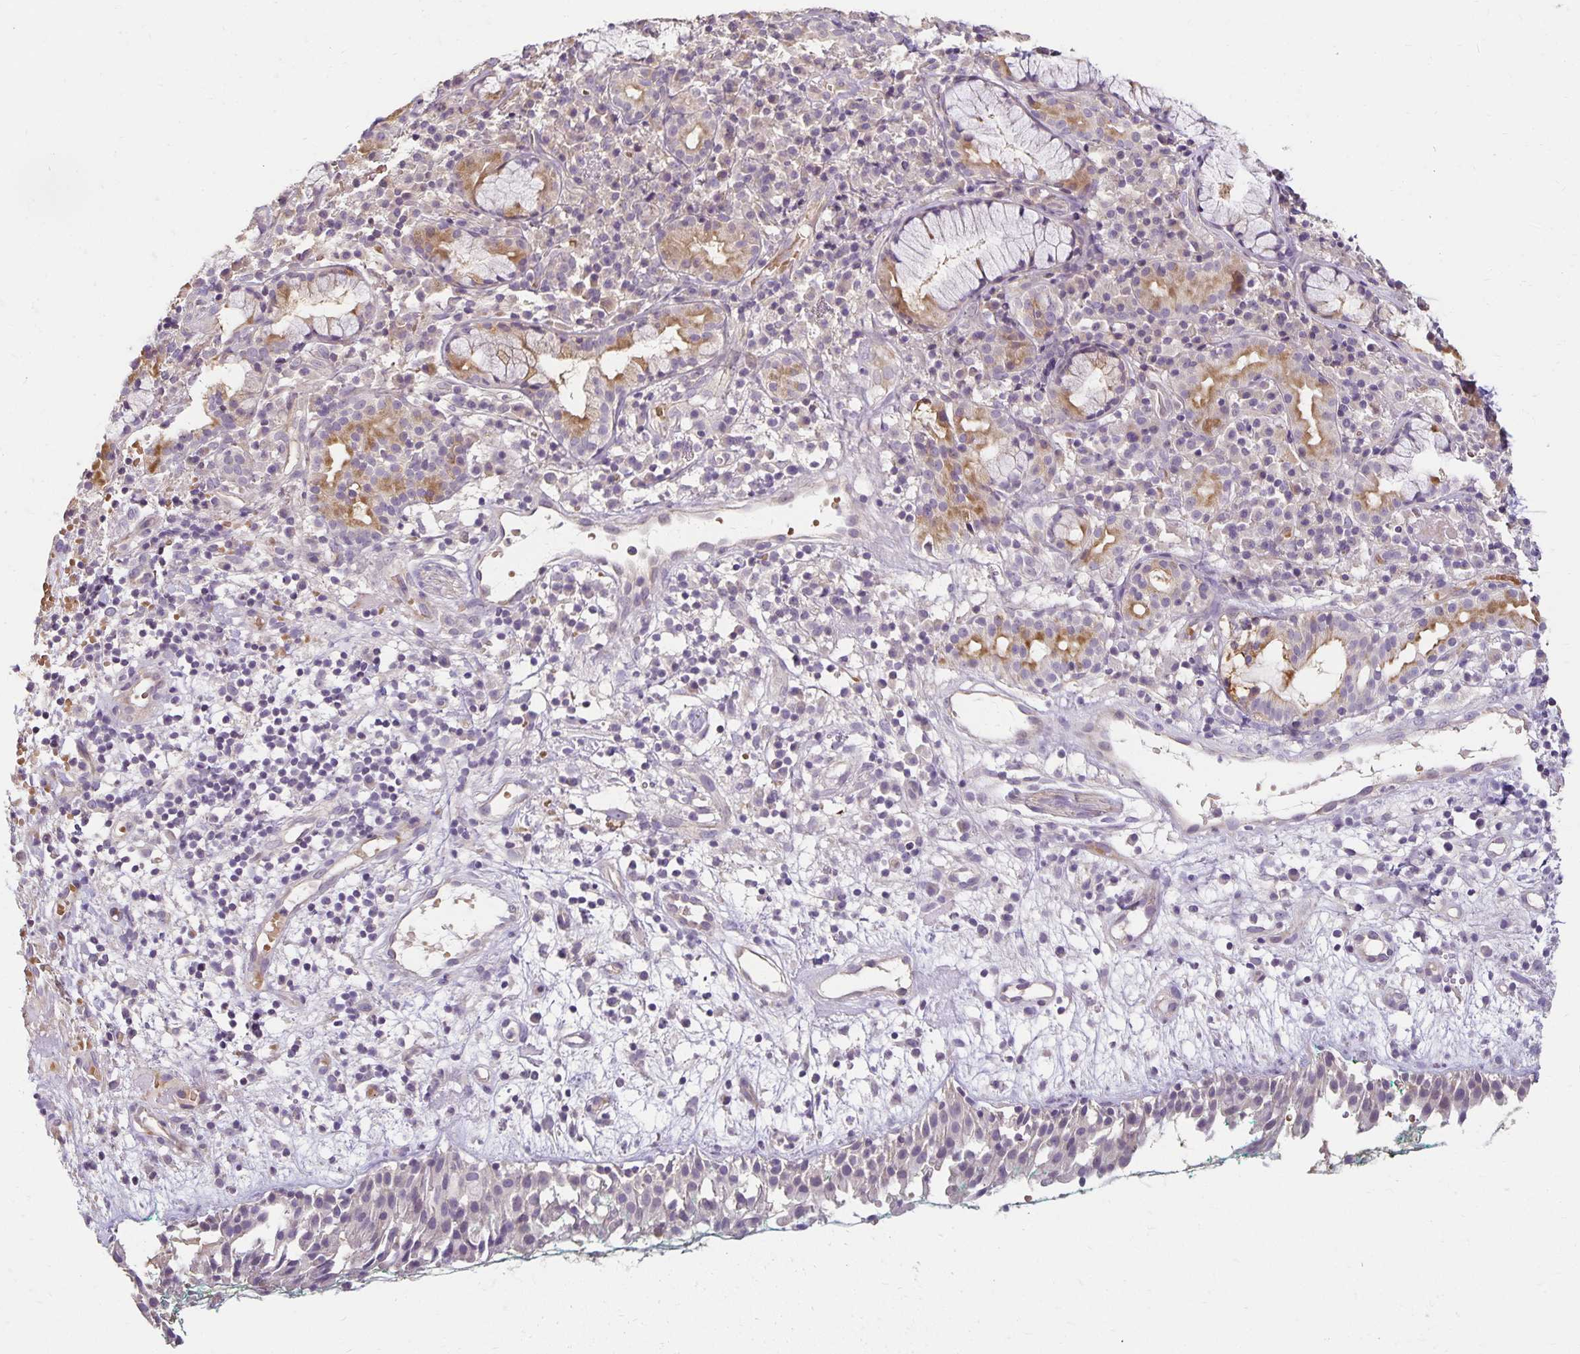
{"staining": {"intensity": "negative", "quantity": "none", "location": "none"}, "tissue": "nasopharynx", "cell_type": "Respiratory epithelial cells", "image_type": "normal", "snomed": [{"axis": "morphology", "description": "Normal tissue, NOS"}, {"axis": "morphology", "description": "Basal cell carcinoma"}, {"axis": "topography", "description": "Cartilage tissue"}, {"axis": "topography", "description": "Nasopharynx"}, {"axis": "topography", "description": "Oral tissue"}], "caption": "Immunohistochemistry micrograph of benign human nasopharynx stained for a protein (brown), which demonstrates no positivity in respiratory epithelial cells. Nuclei are stained in blue.", "gene": "CST6", "patient": {"sex": "female", "age": 77}}